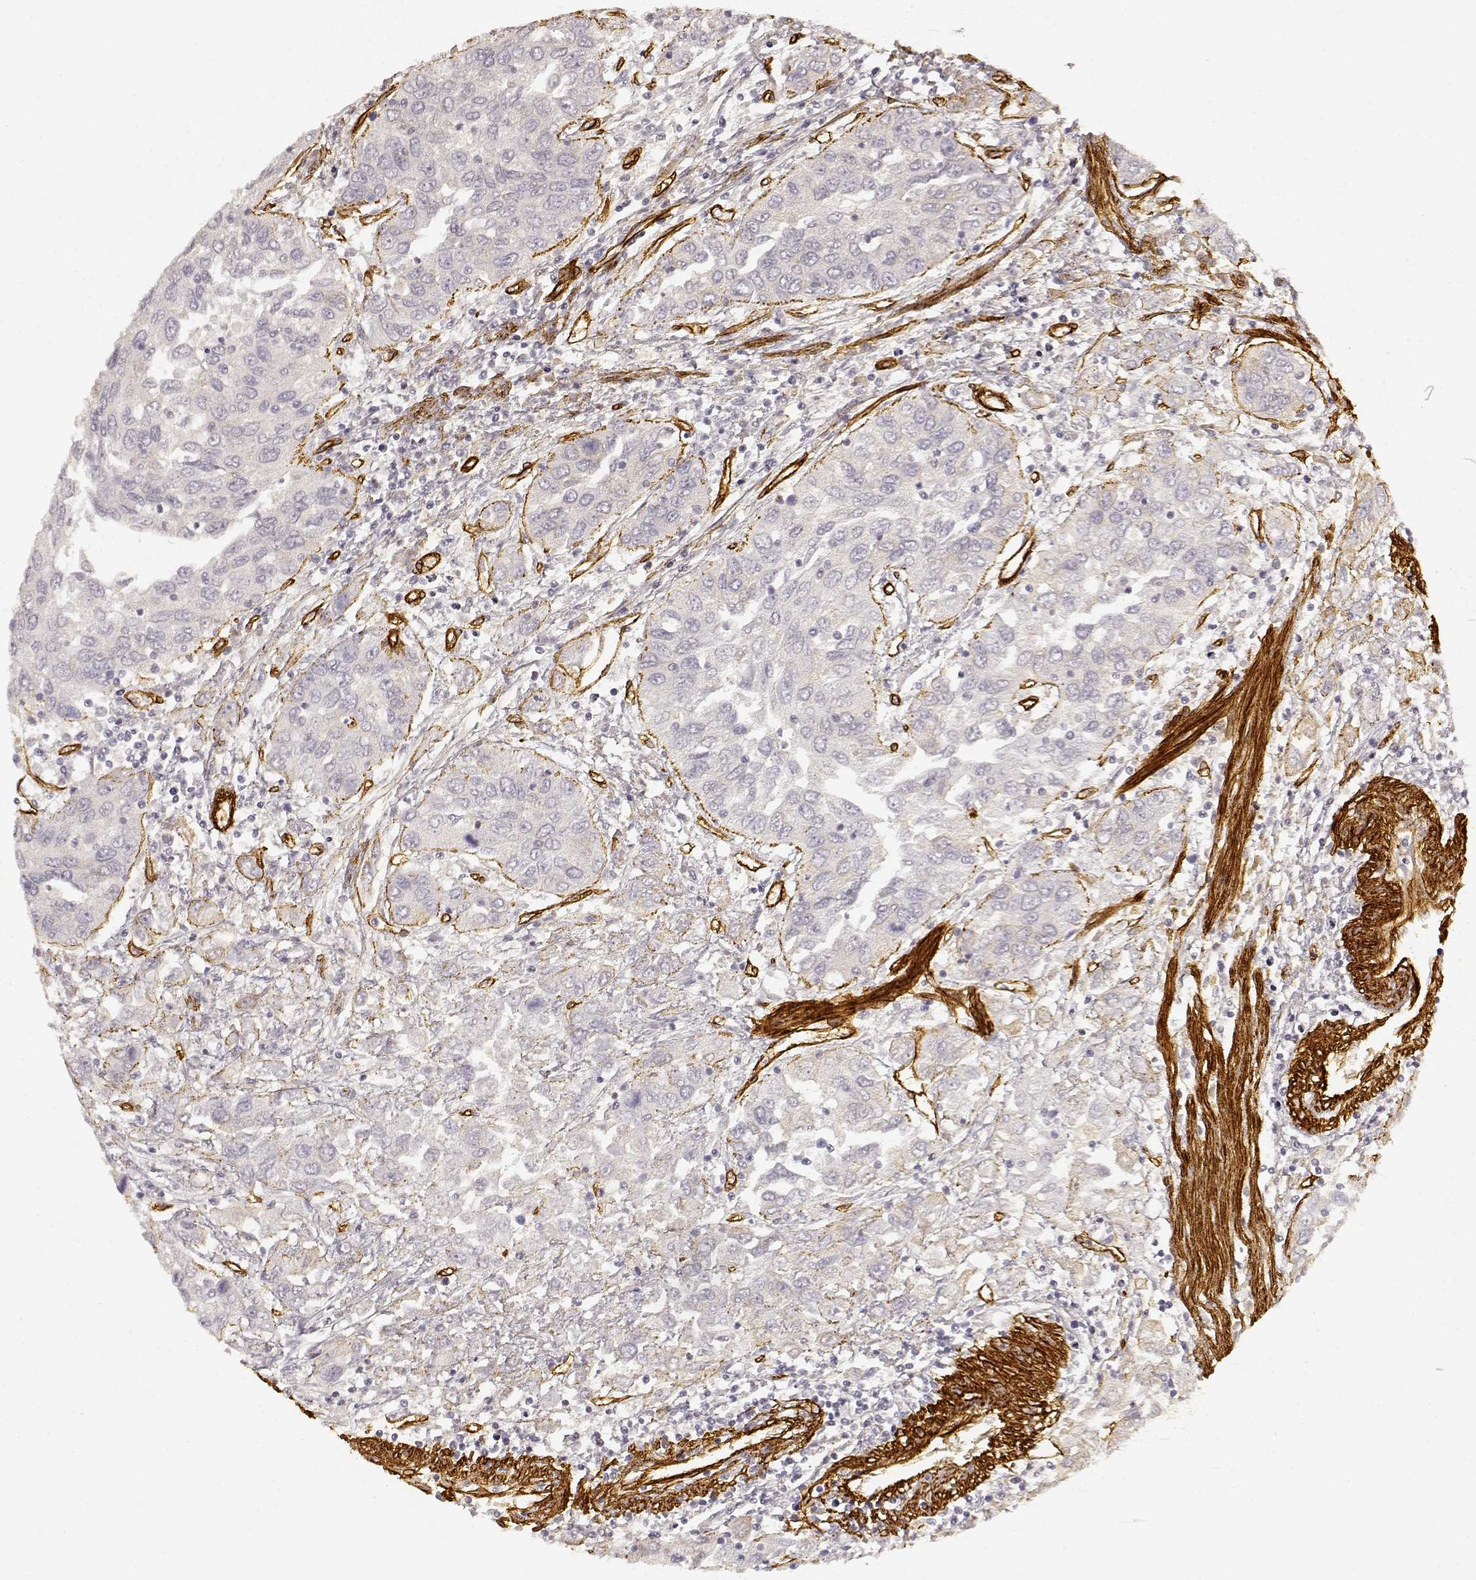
{"staining": {"intensity": "negative", "quantity": "none", "location": "none"}, "tissue": "urothelial cancer", "cell_type": "Tumor cells", "image_type": "cancer", "snomed": [{"axis": "morphology", "description": "Urothelial carcinoma, High grade"}, {"axis": "topography", "description": "Urinary bladder"}], "caption": "IHC of human urothelial cancer demonstrates no expression in tumor cells.", "gene": "LAMA4", "patient": {"sex": "male", "age": 76}}